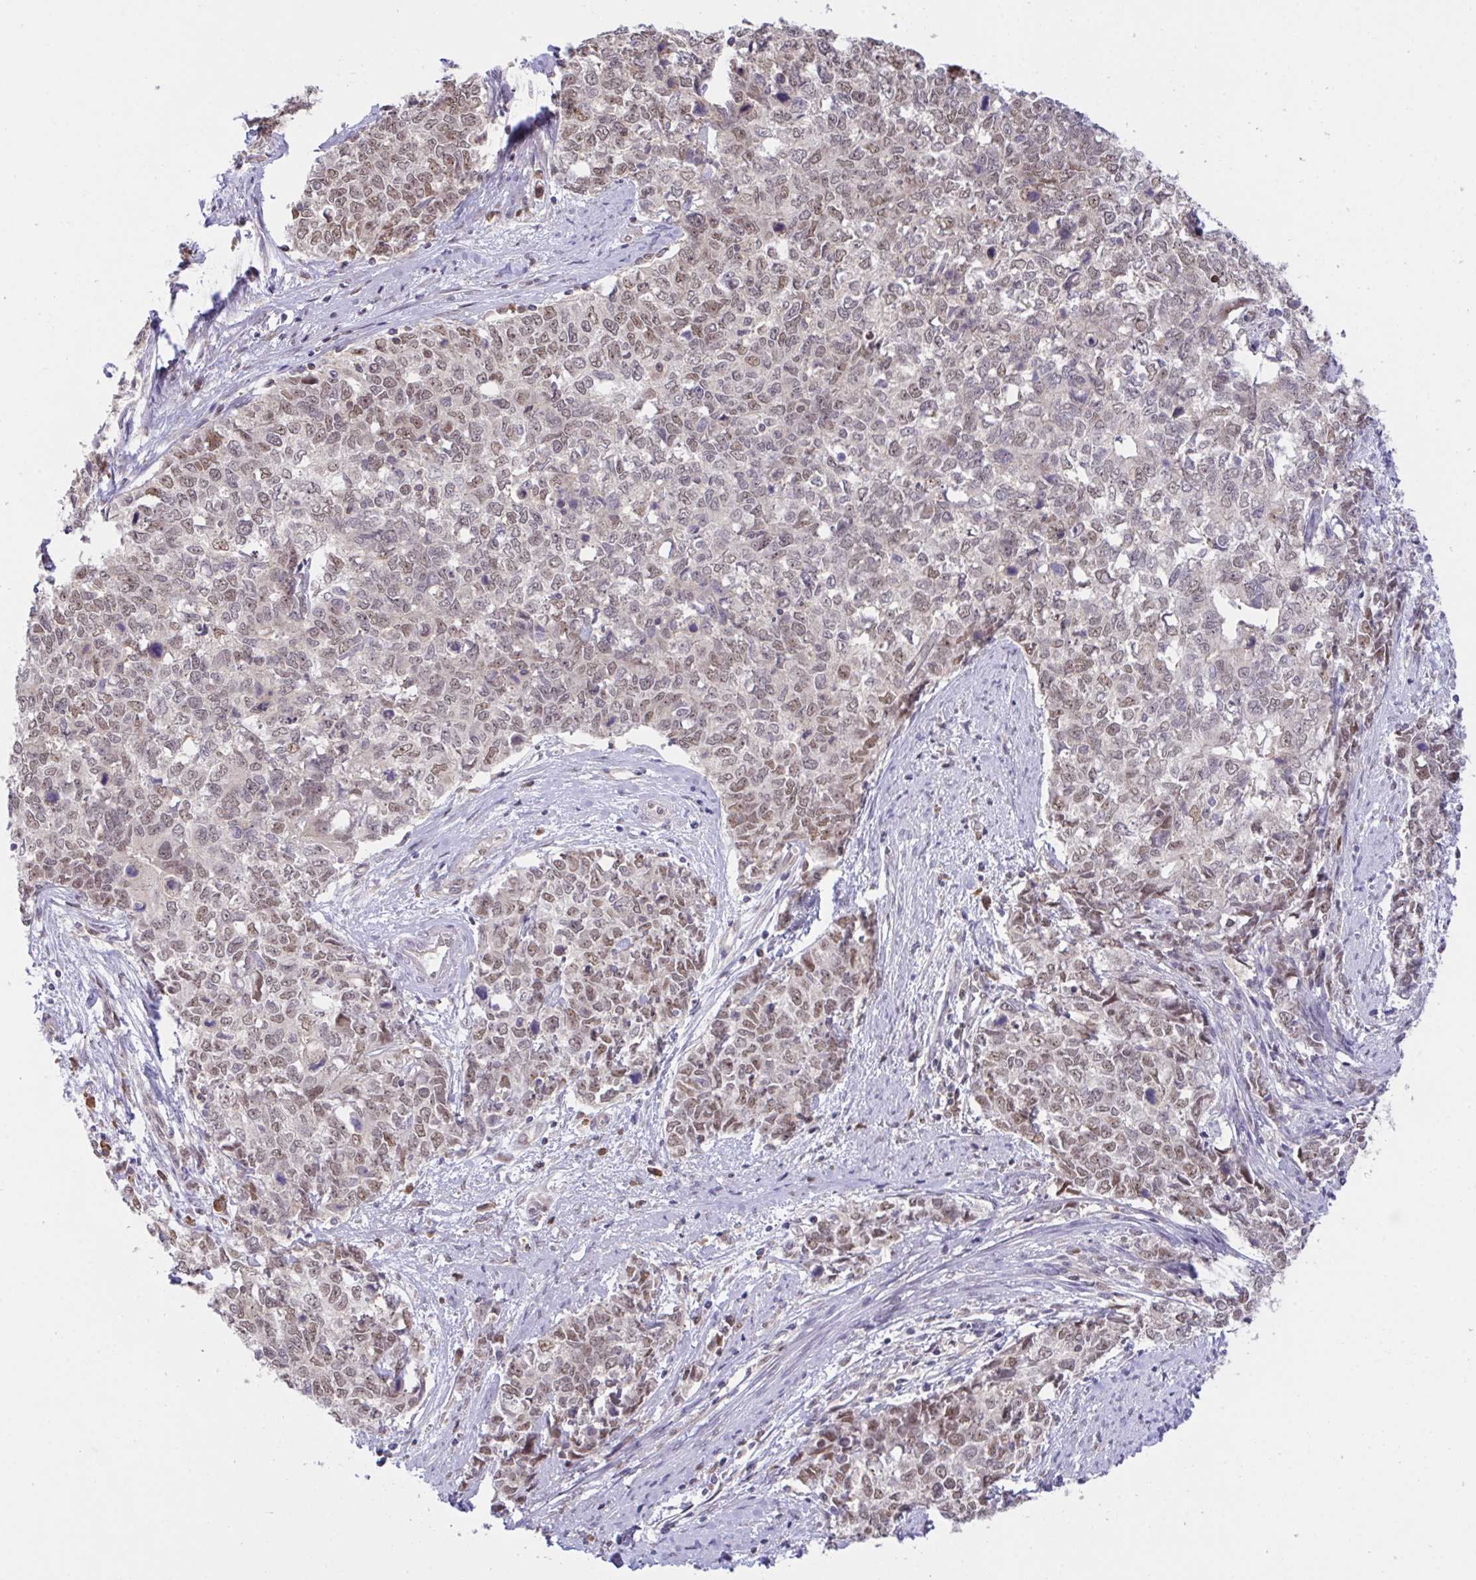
{"staining": {"intensity": "weak", "quantity": ">75%", "location": "nuclear"}, "tissue": "cervical cancer", "cell_type": "Tumor cells", "image_type": "cancer", "snomed": [{"axis": "morphology", "description": "Adenocarcinoma, NOS"}, {"axis": "topography", "description": "Cervix"}], "caption": "Protein expression analysis of cervical cancer (adenocarcinoma) shows weak nuclear staining in about >75% of tumor cells.", "gene": "ZNF444", "patient": {"sex": "female", "age": 63}}